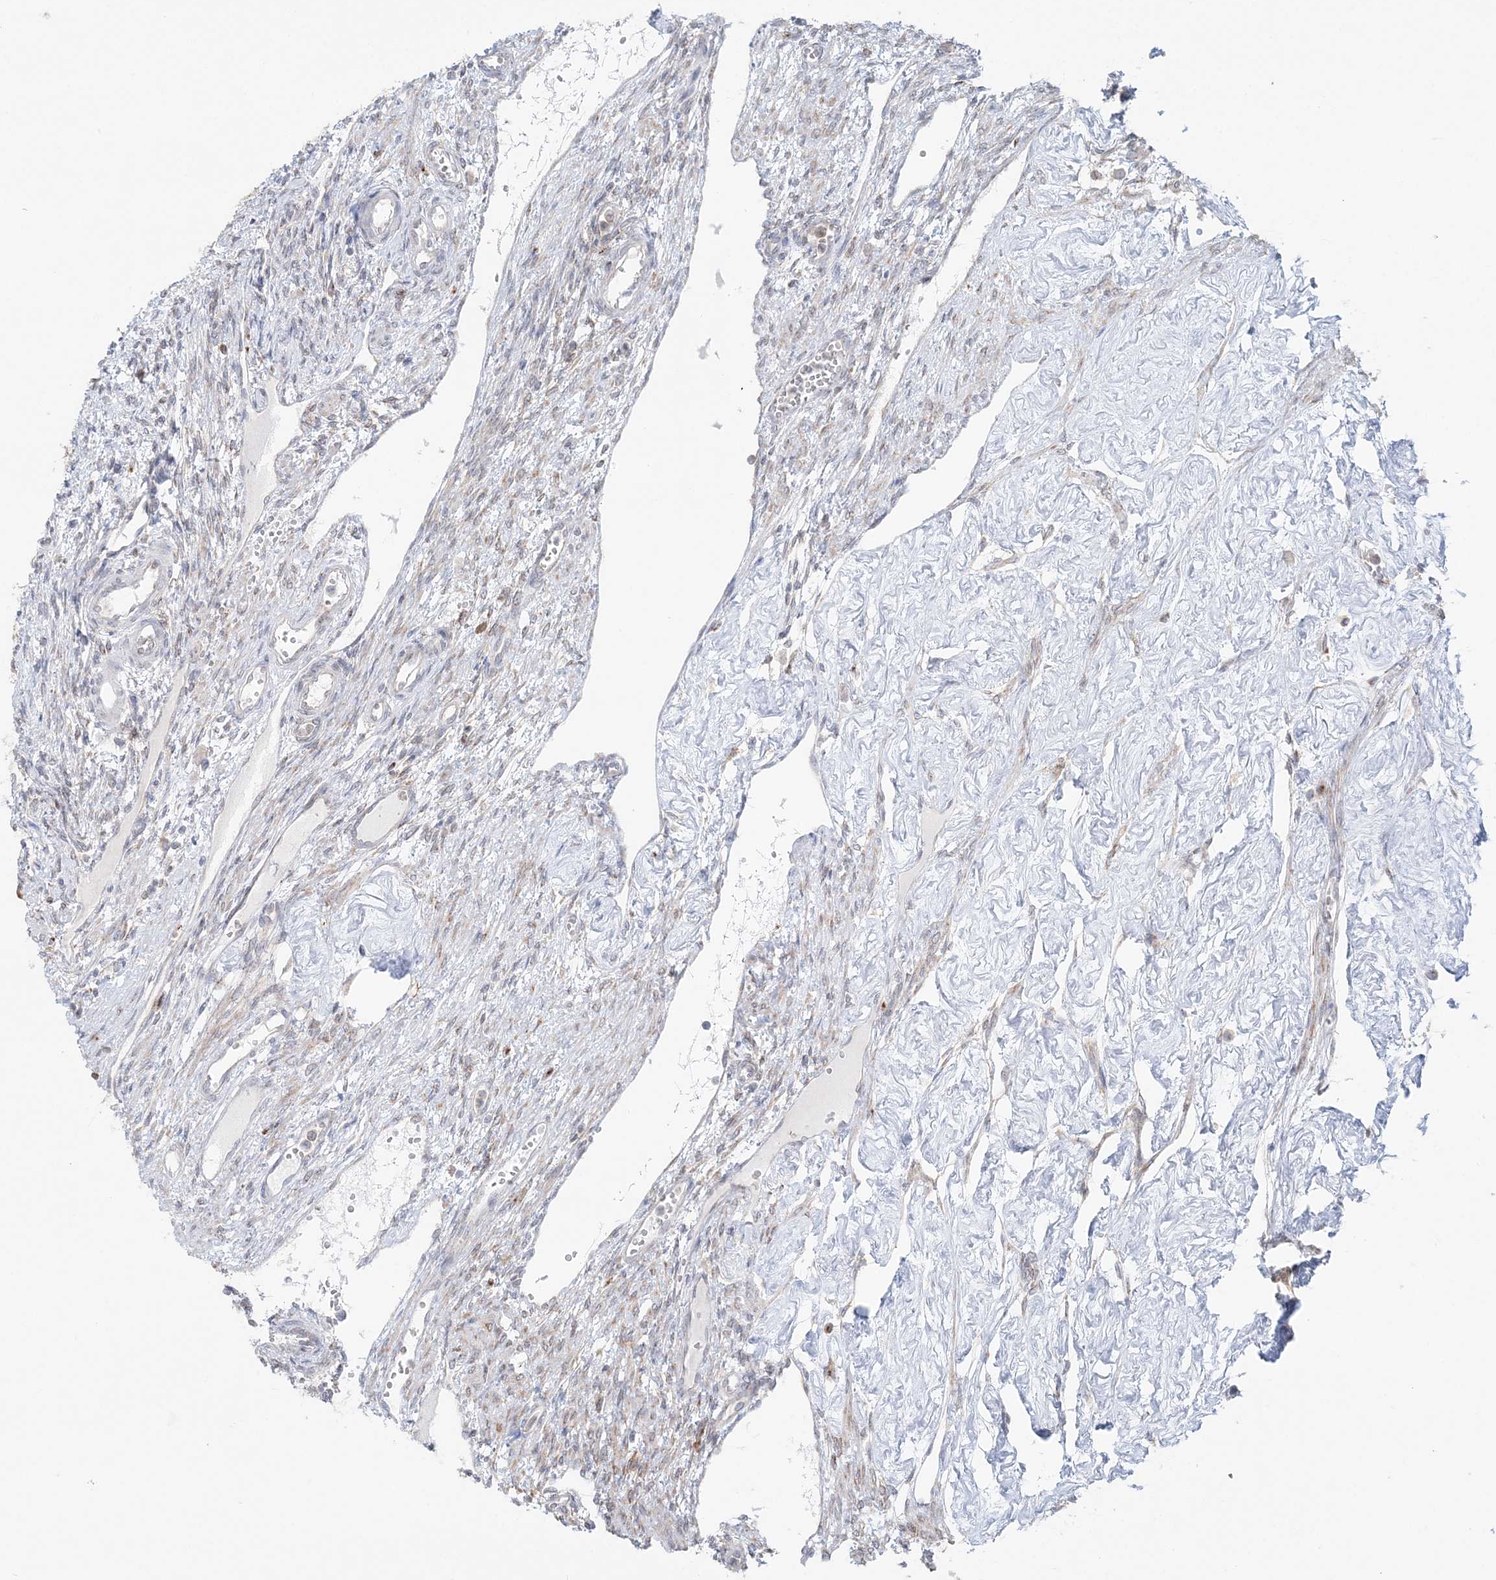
{"staining": {"intensity": "negative", "quantity": "none", "location": "none"}, "tissue": "ovary", "cell_type": "Ovarian stroma cells", "image_type": "normal", "snomed": [{"axis": "morphology", "description": "Normal tissue, NOS"}, {"axis": "morphology", "description": "Cyst, NOS"}, {"axis": "topography", "description": "Ovary"}], "caption": "Immunohistochemical staining of benign human ovary reveals no significant staining in ovarian stroma cells. (IHC, brightfield microscopy, high magnification).", "gene": "TMED10", "patient": {"sex": "female", "age": 33}}